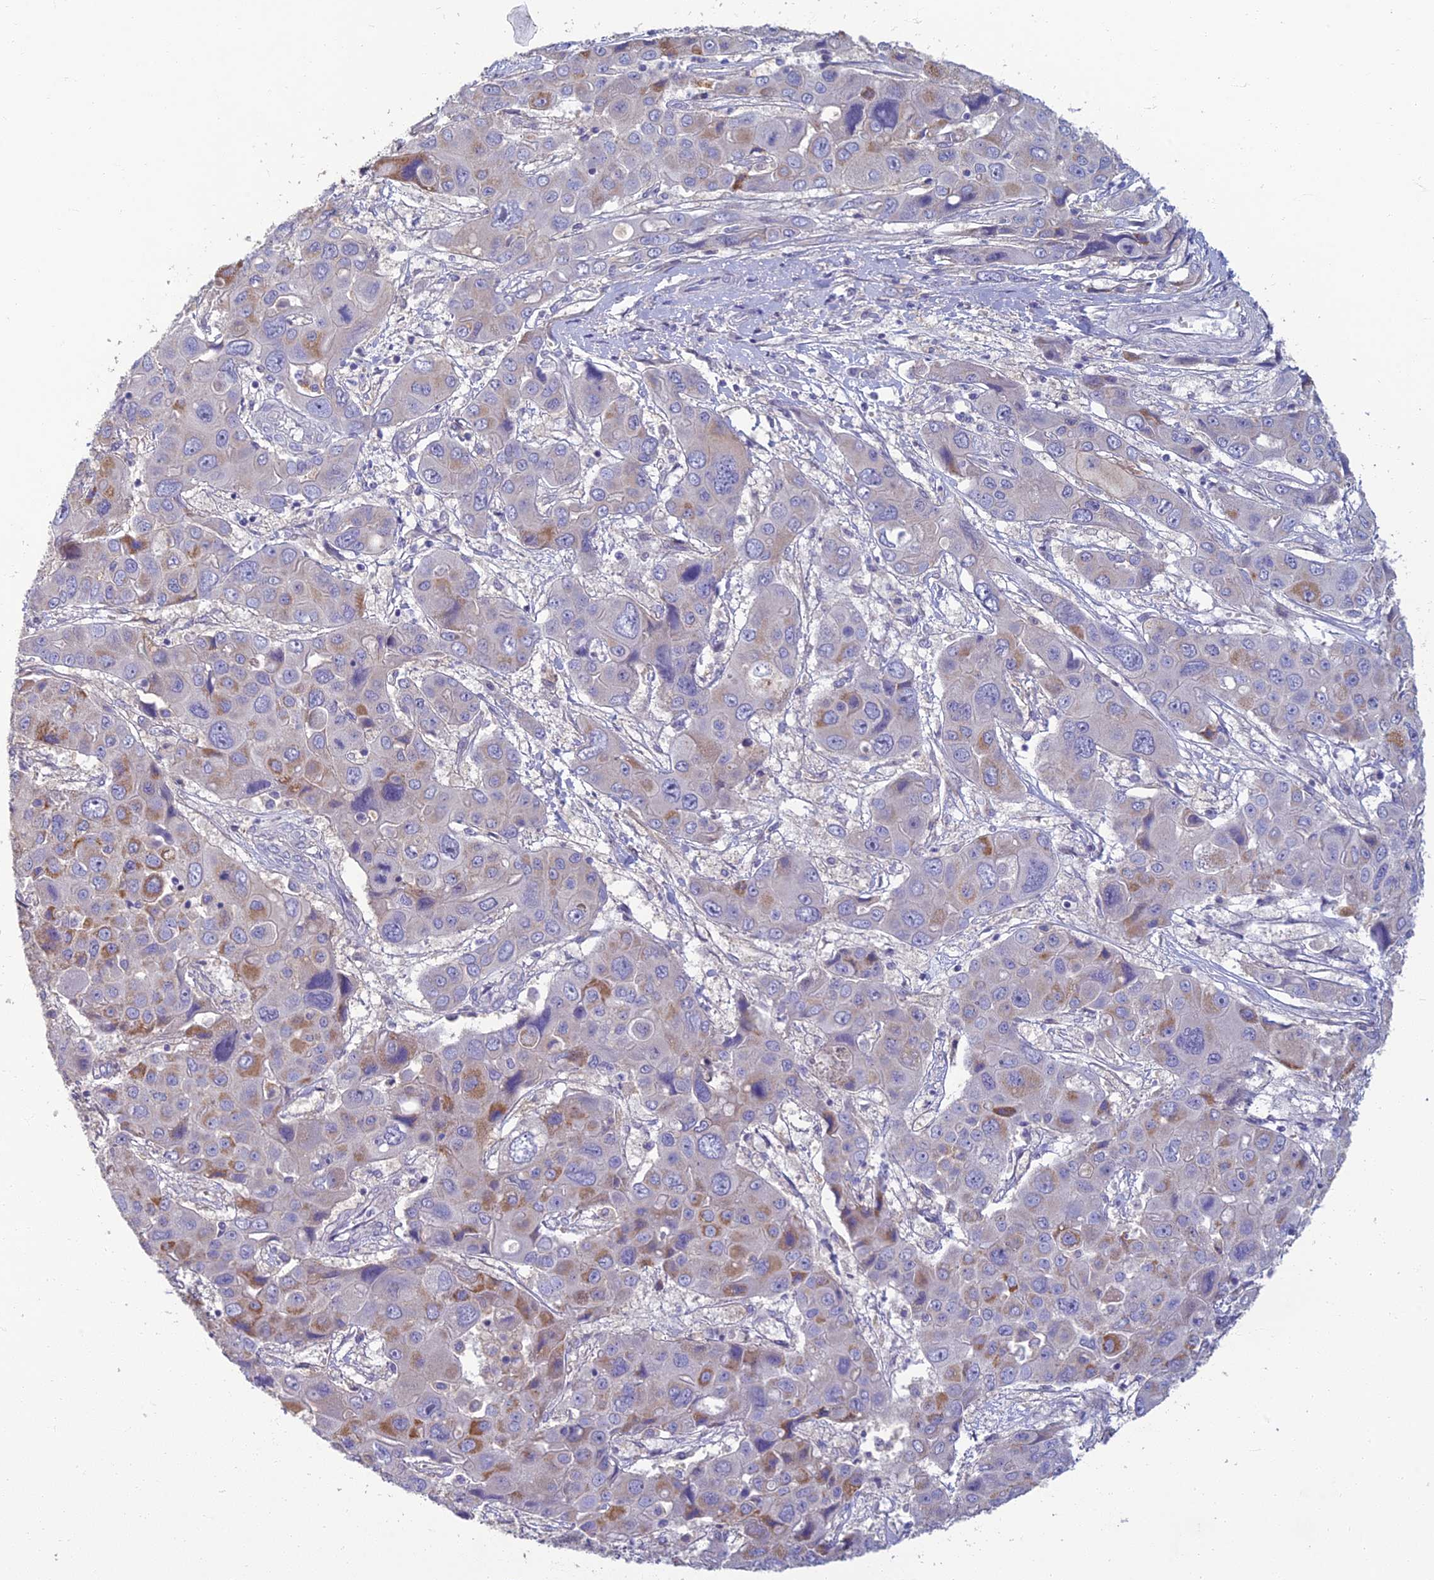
{"staining": {"intensity": "moderate", "quantity": "<25%", "location": "cytoplasmic/membranous"}, "tissue": "liver cancer", "cell_type": "Tumor cells", "image_type": "cancer", "snomed": [{"axis": "morphology", "description": "Cholangiocarcinoma"}, {"axis": "topography", "description": "Liver"}], "caption": "Approximately <25% of tumor cells in human liver cancer reveal moderate cytoplasmic/membranous protein expression as visualized by brown immunohistochemical staining.", "gene": "NEURL1", "patient": {"sex": "male", "age": 67}}